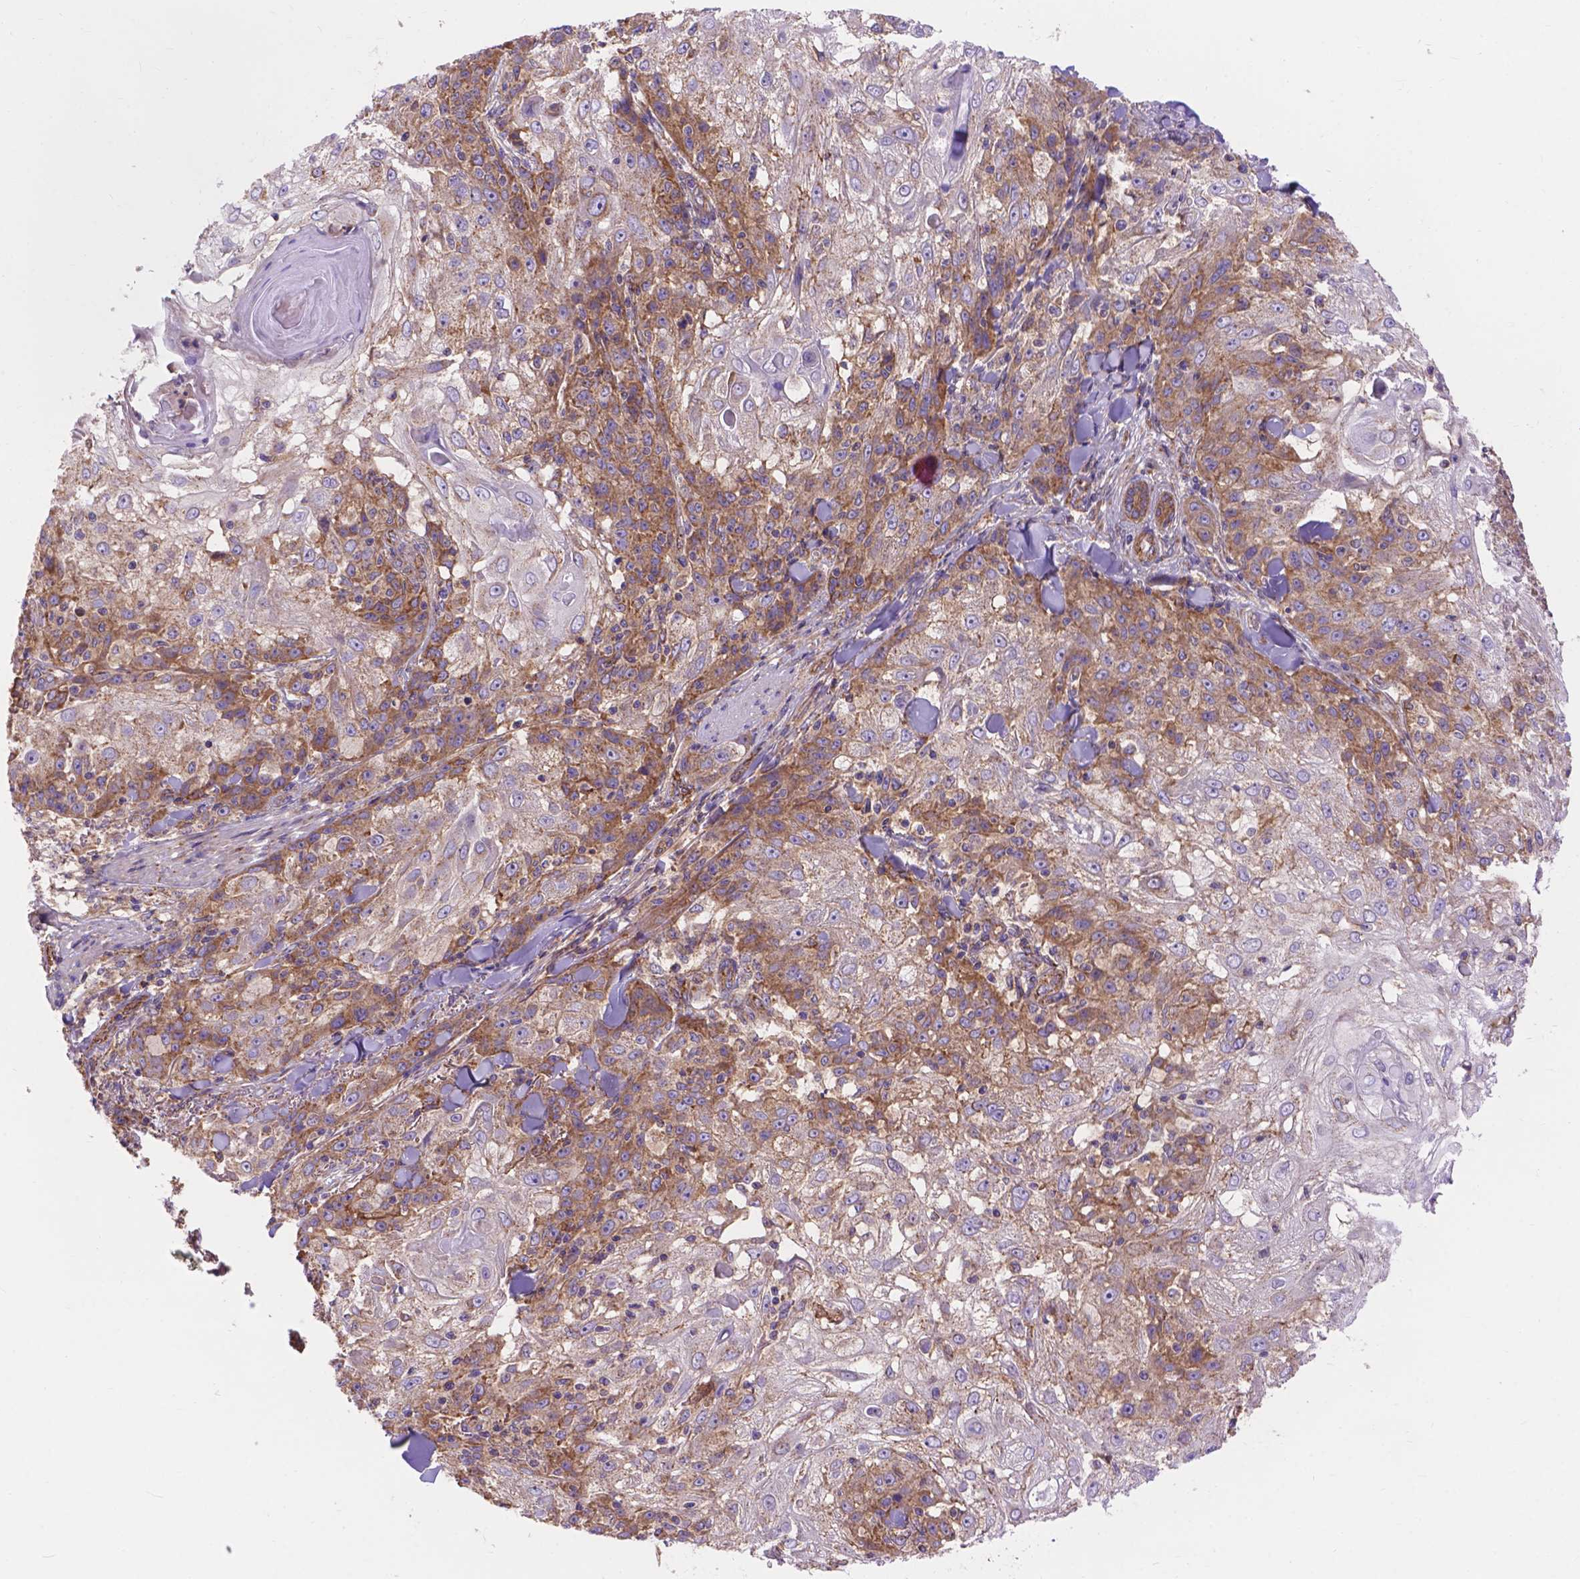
{"staining": {"intensity": "moderate", "quantity": ">75%", "location": "cytoplasmic/membranous"}, "tissue": "skin cancer", "cell_type": "Tumor cells", "image_type": "cancer", "snomed": [{"axis": "morphology", "description": "Normal tissue, NOS"}, {"axis": "morphology", "description": "Squamous cell carcinoma, NOS"}, {"axis": "topography", "description": "Skin"}], "caption": "Protein staining exhibits moderate cytoplasmic/membranous staining in about >75% of tumor cells in skin squamous cell carcinoma. The staining is performed using DAB (3,3'-diaminobenzidine) brown chromogen to label protein expression. The nuclei are counter-stained blue using hematoxylin.", "gene": "AK3", "patient": {"sex": "female", "age": 83}}